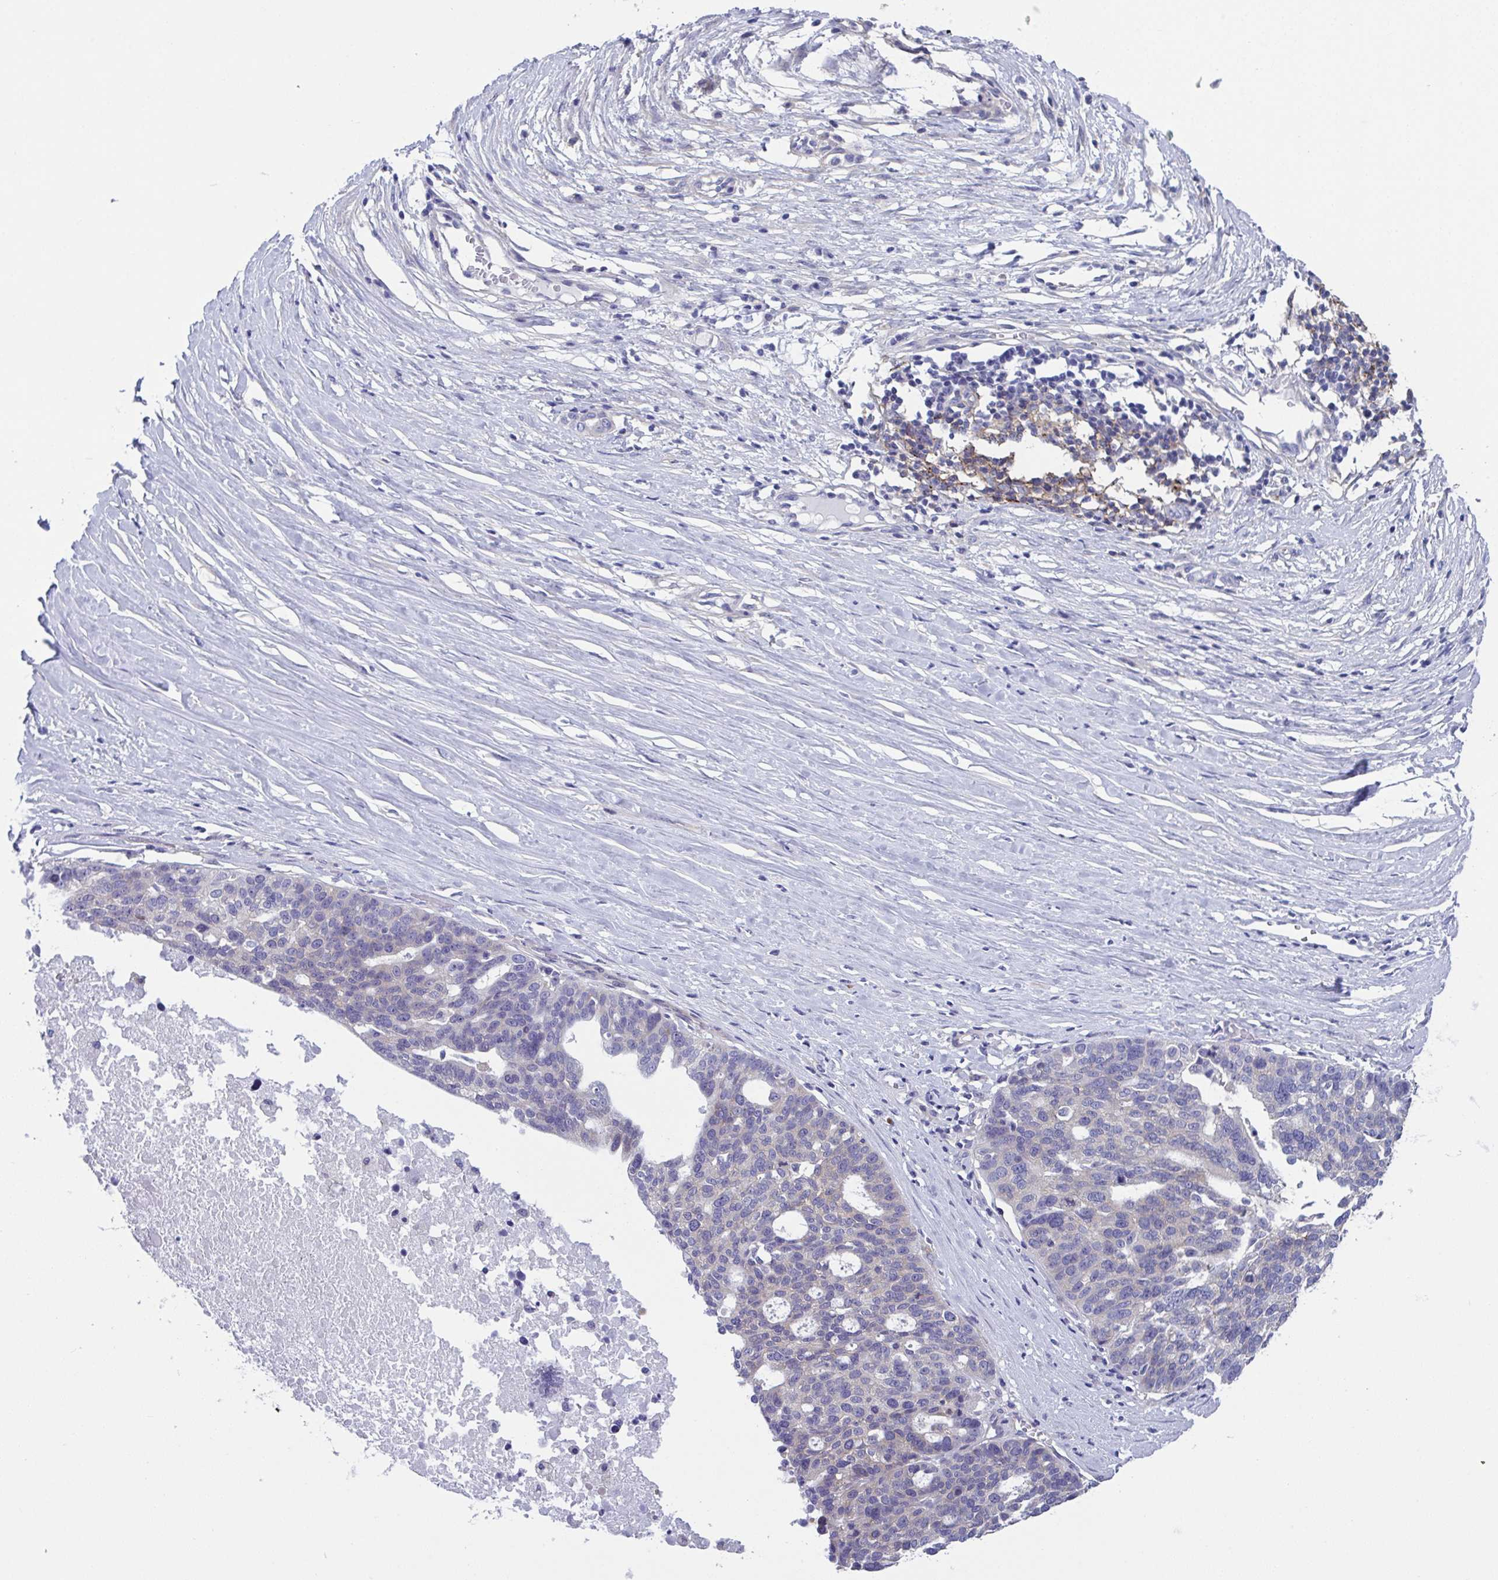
{"staining": {"intensity": "negative", "quantity": "none", "location": "none"}, "tissue": "ovarian cancer", "cell_type": "Tumor cells", "image_type": "cancer", "snomed": [{"axis": "morphology", "description": "Cystadenocarcinoma, serous, NOS"}, {"axis": "topography", "description": "Ovary"}], "caption": "Ovarian cancer stained for a protein using IHC shows no positivity tumor cells.", "gene": "LPIN3", "patient": {"sex": "female", "age": 59}}